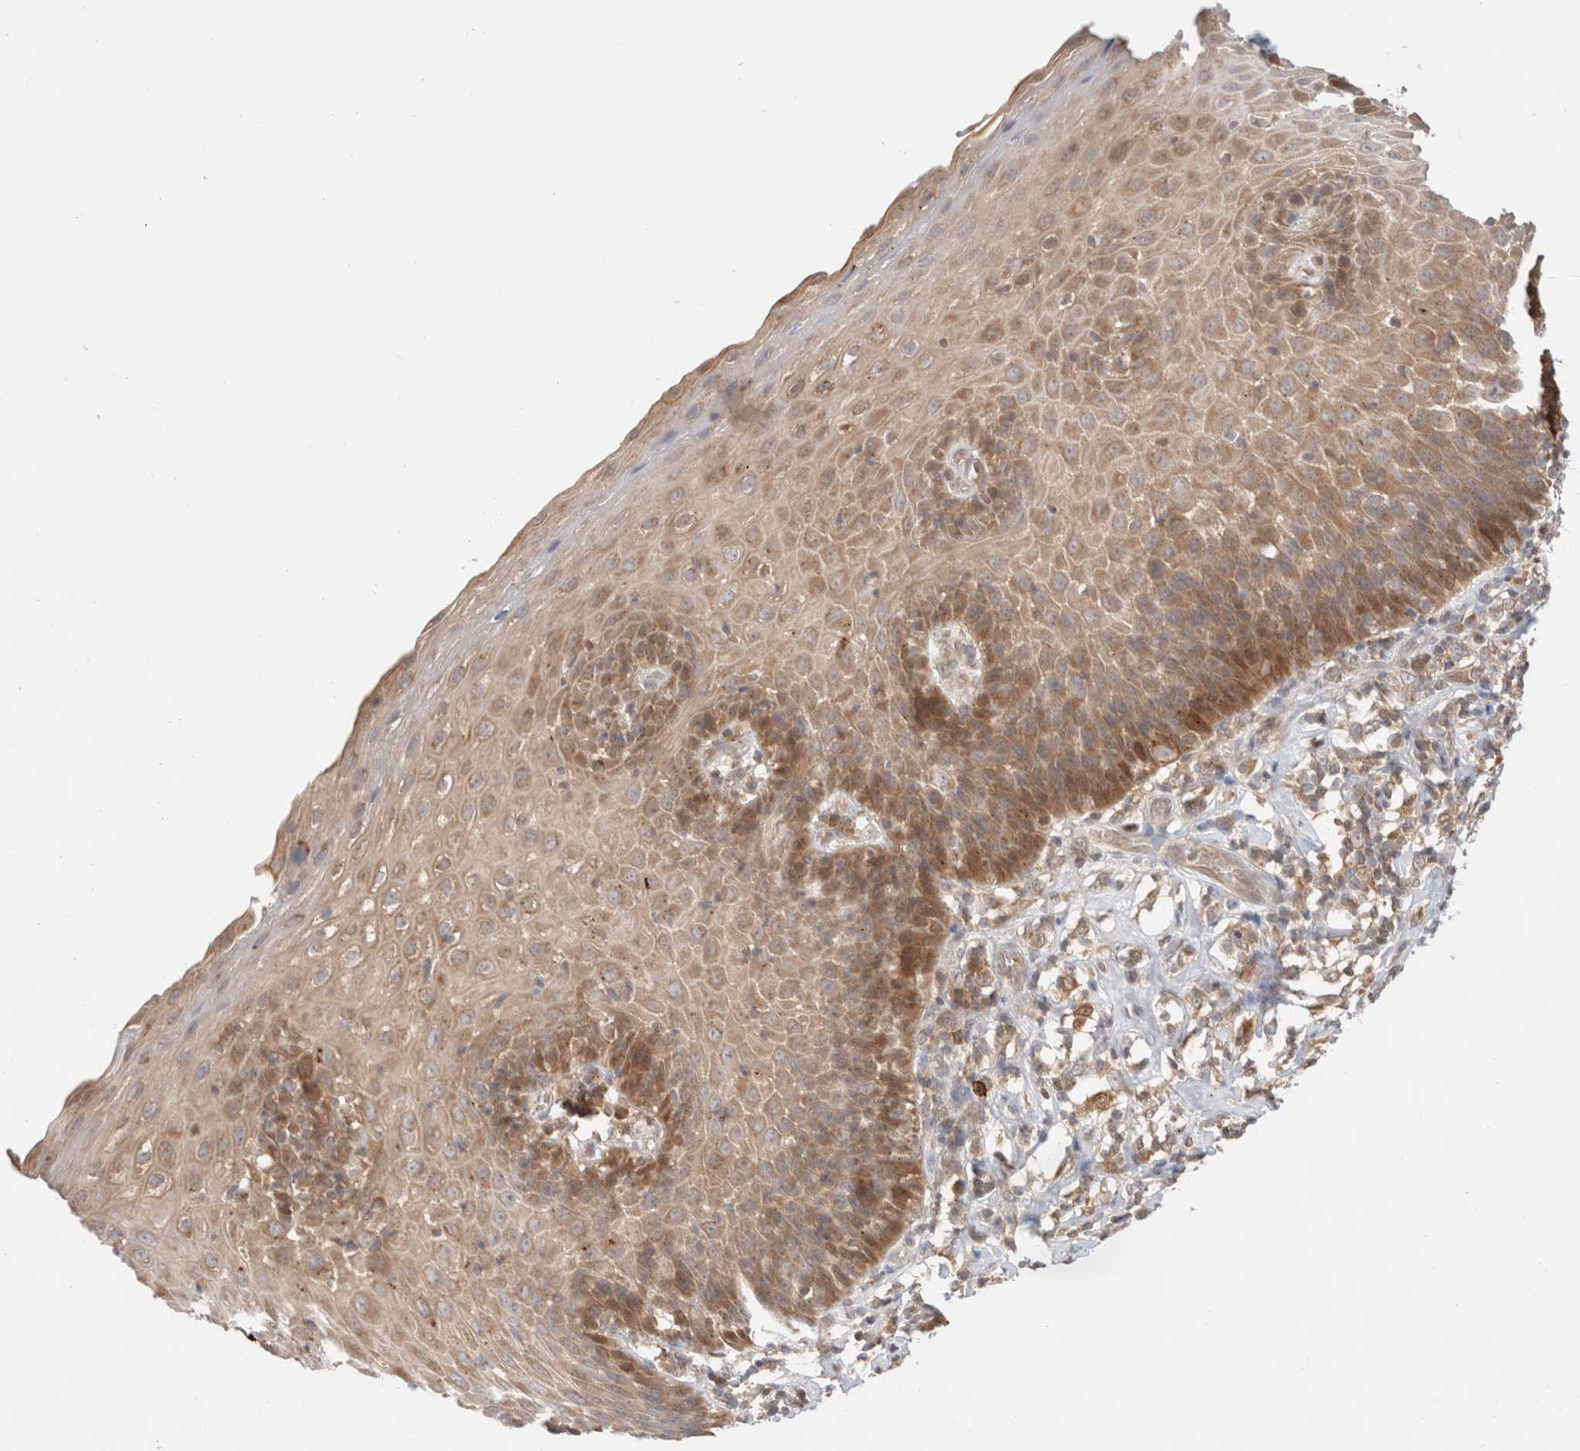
{"staining": {"intensity": "moderate", "quantity": "25%-75%", "location": "cytoplasmic/membranous"}, "tissue": "esophagus", "cell_type": "Squamous epithelial cells", "image_type": "normal", "snomed": [{"axis": "morphology", "description": "Normal tissue, NOS"}, {"axis": "topography", "description": "Esophagus"}], "caption": "The image displays immunohistochemical staining of normal esophagus. There is moderate cytoplasmic/membranous positivity is present in about 25%-75% of squamous epithelial cells.", "gene": "XKR4", "patient": {"sex": "female", "age": 61}}